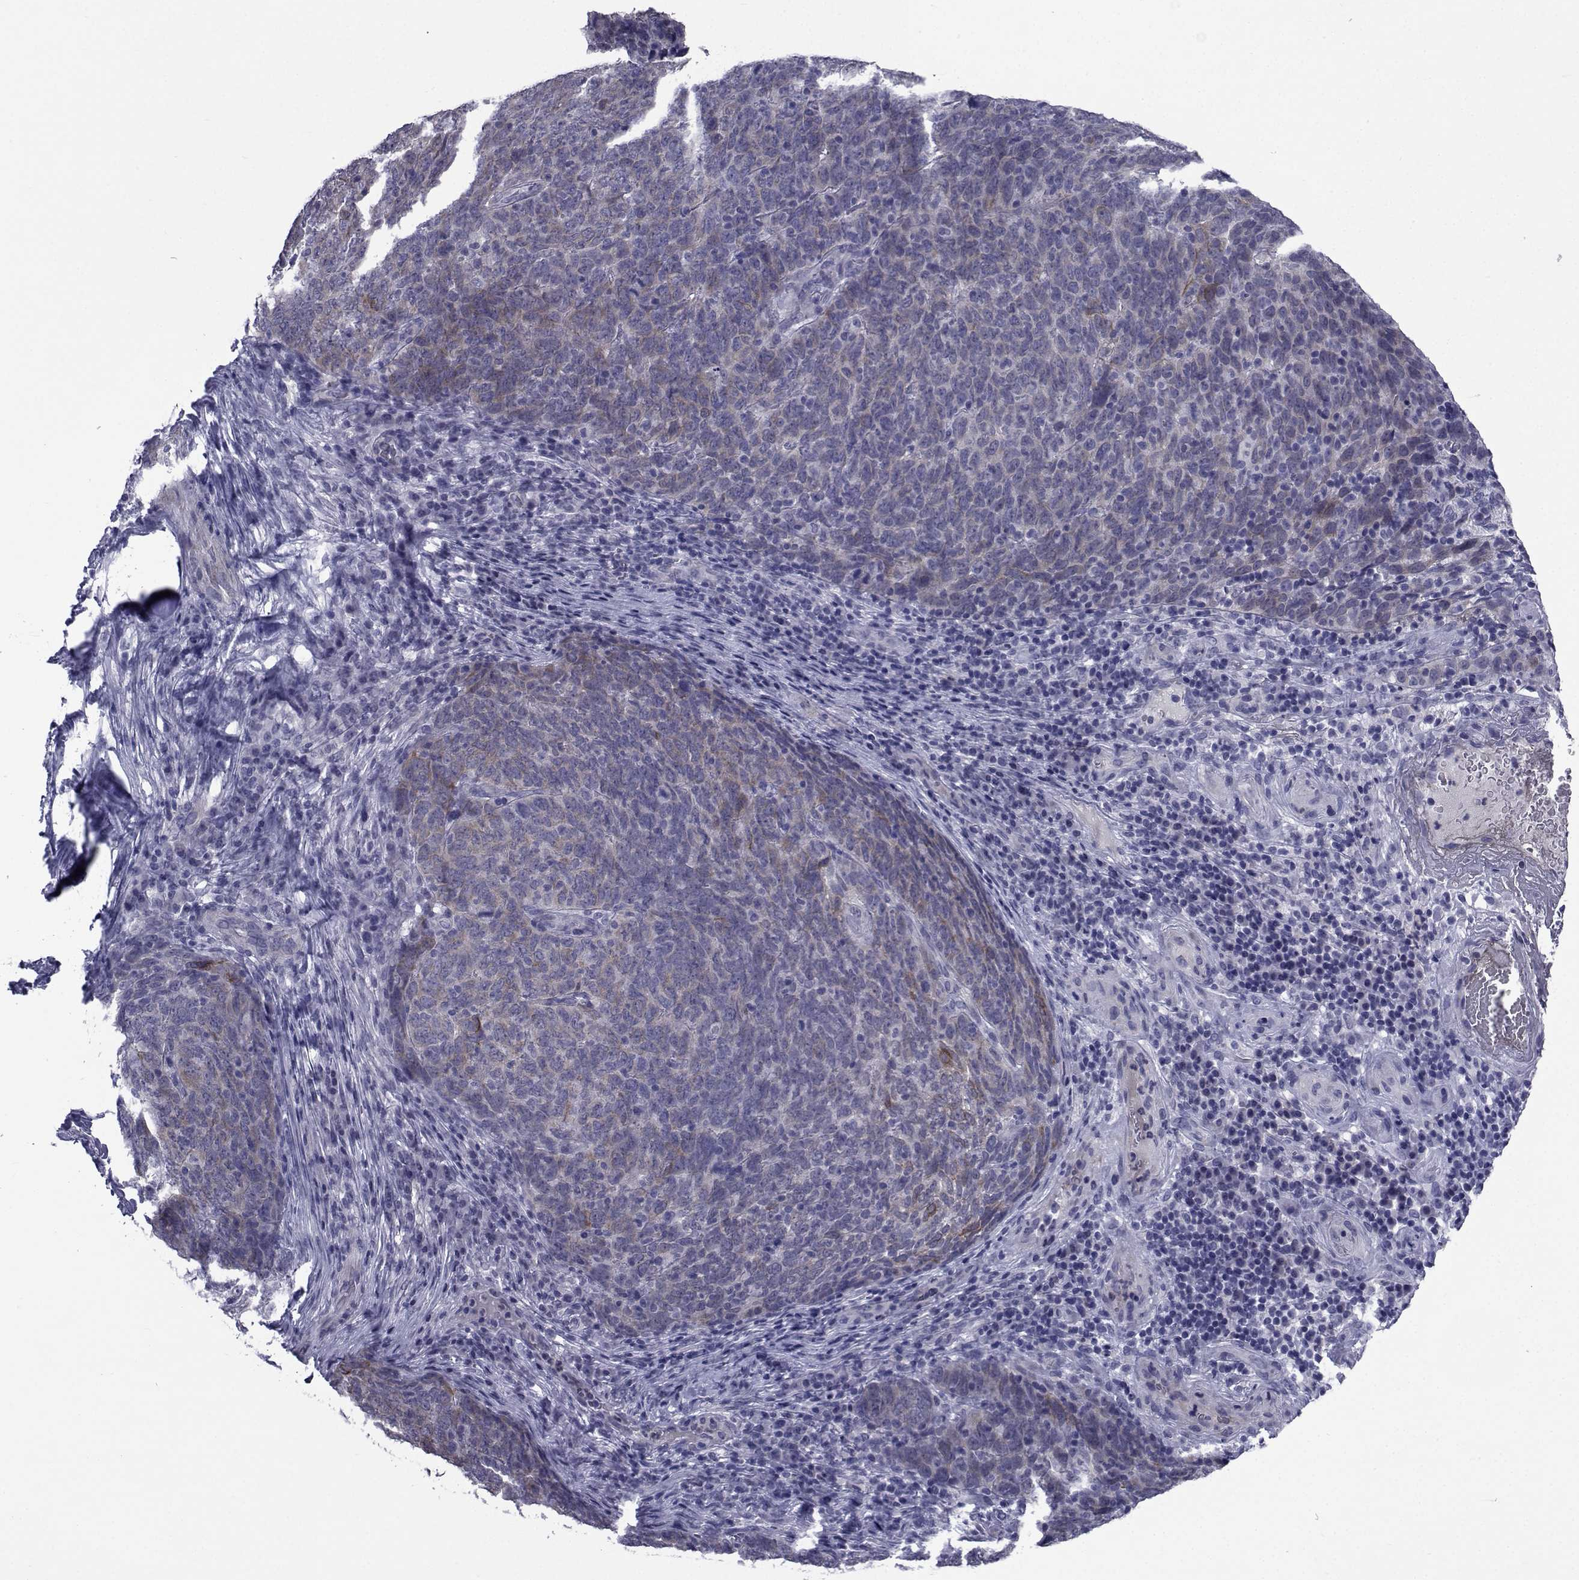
{"staining": {"intensity": "moderate", "quantity": "<25%", "location": "cytoplasmic/membranous"}, "tissue": "skin cancer", "cell_type": "Tumor cells", "image_type": "cancer", "snomed": [{"axis": "morphology", "description": "Squamous cell carcinoma, NOS"}, {"axis": "topography", "description": "Skin"}, {"axis": "topography", "description": "Anal"}], "caption": "This is a histology image of immunohistochemistry staining of squamous cell carcinoma (skin), which shows moderate positivity in the cytoplasmic/membranous of tumor cells.", "gene": "SEMA5B", "patient": {"sex": "female", "age": 51}}